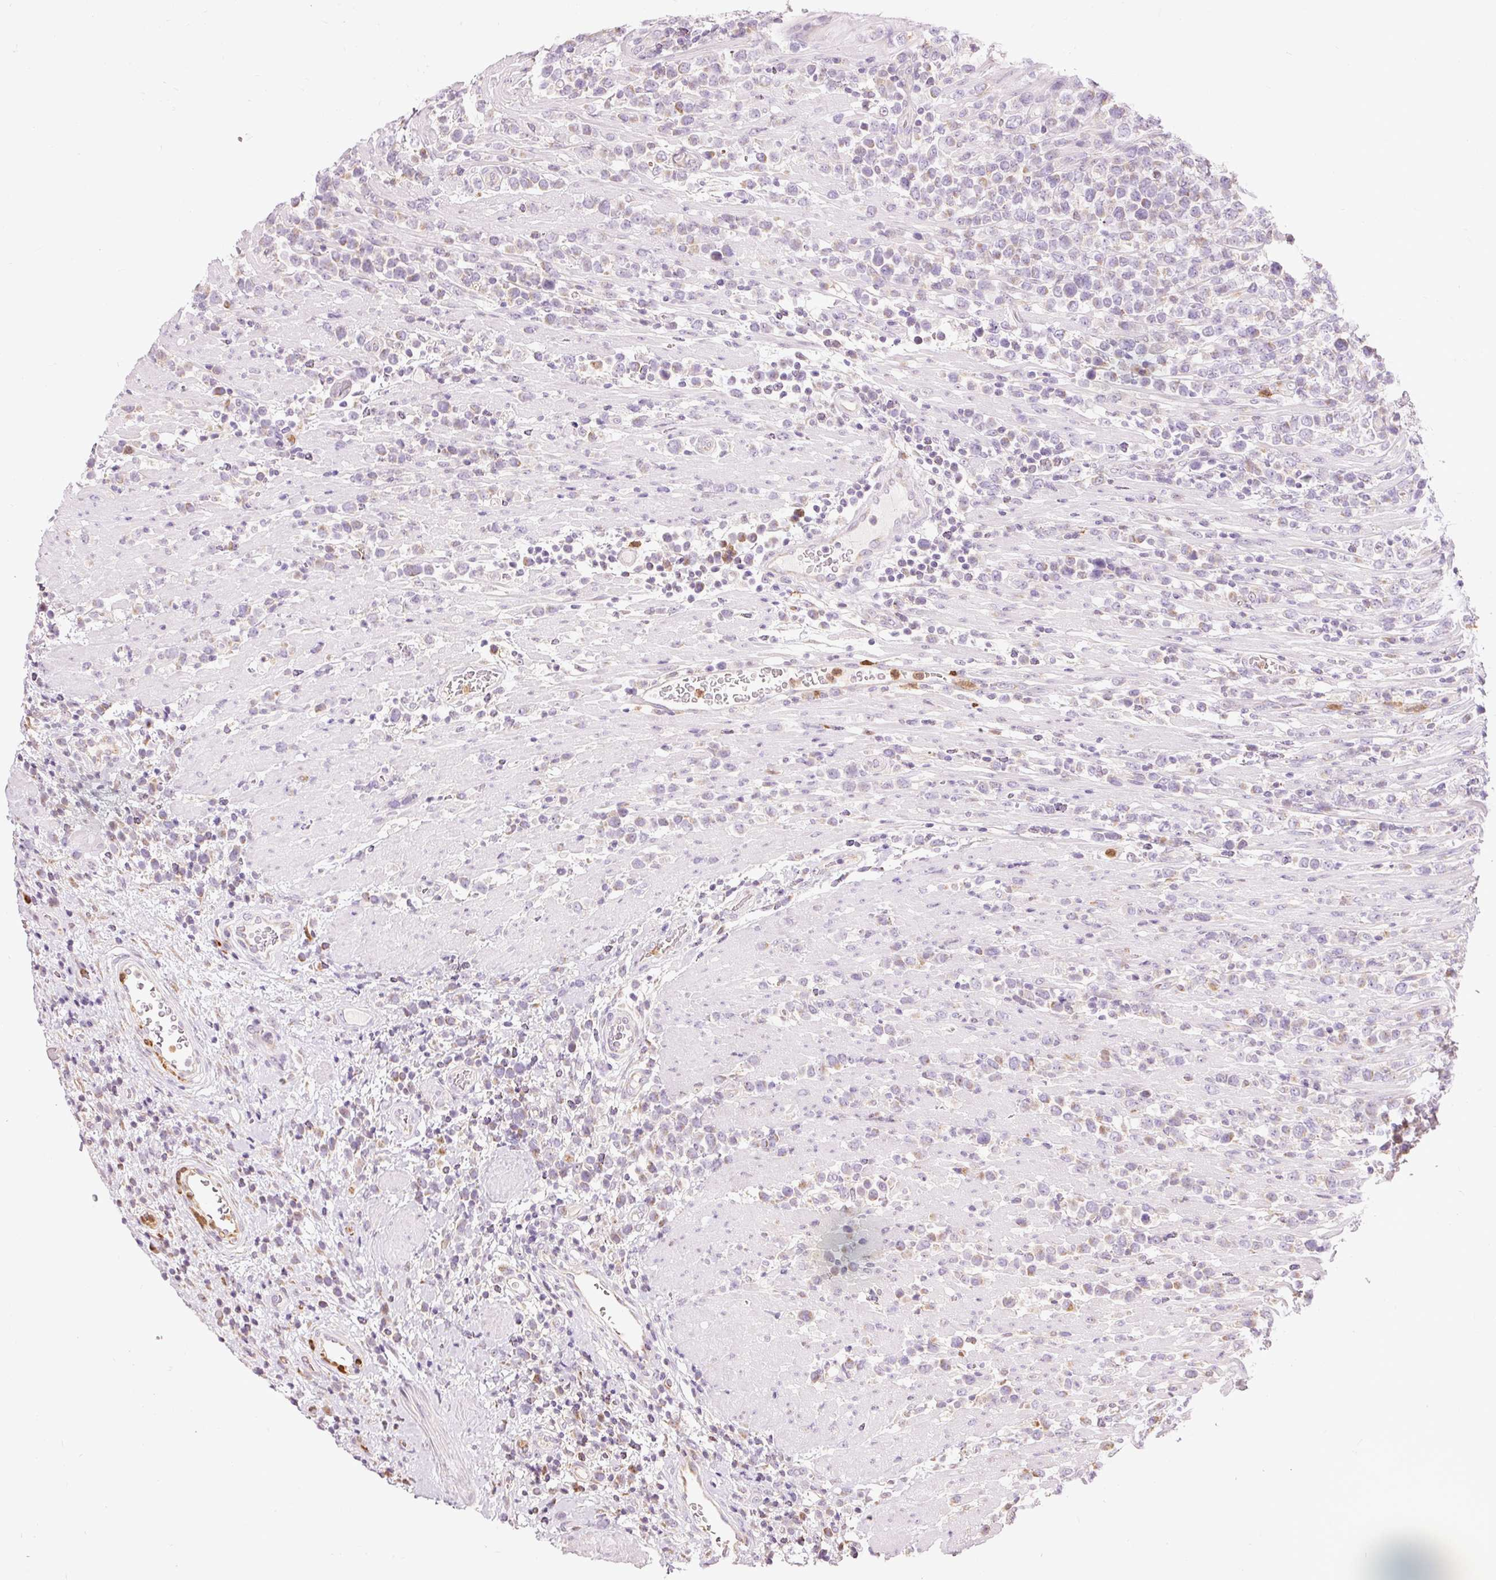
{"staining": {"intensity": "moderate", "quantity": "25%-75%", "location": "cytoplasmic/membranous"}, "tissue": "lymphoma", "cell_type": "Tumor cells", "image_type": "cancer", "snomed": [{"axis": "morphology", "description": "Malignant lymphoma, non-Hodgkin's type, High grade"}, {"axis": "topography", "description": "Soft tissue"}], "caption": "Moderate cytoplasmic/membranous staining for a protein is seen in approximately 25%-75% of tumor cells of malignant lymphoma, non-Hodgkin's type (high-grade) using immunohistochemistry.", "gene": "PRDX5", "patient": {"sex": "female", "age": 56}}